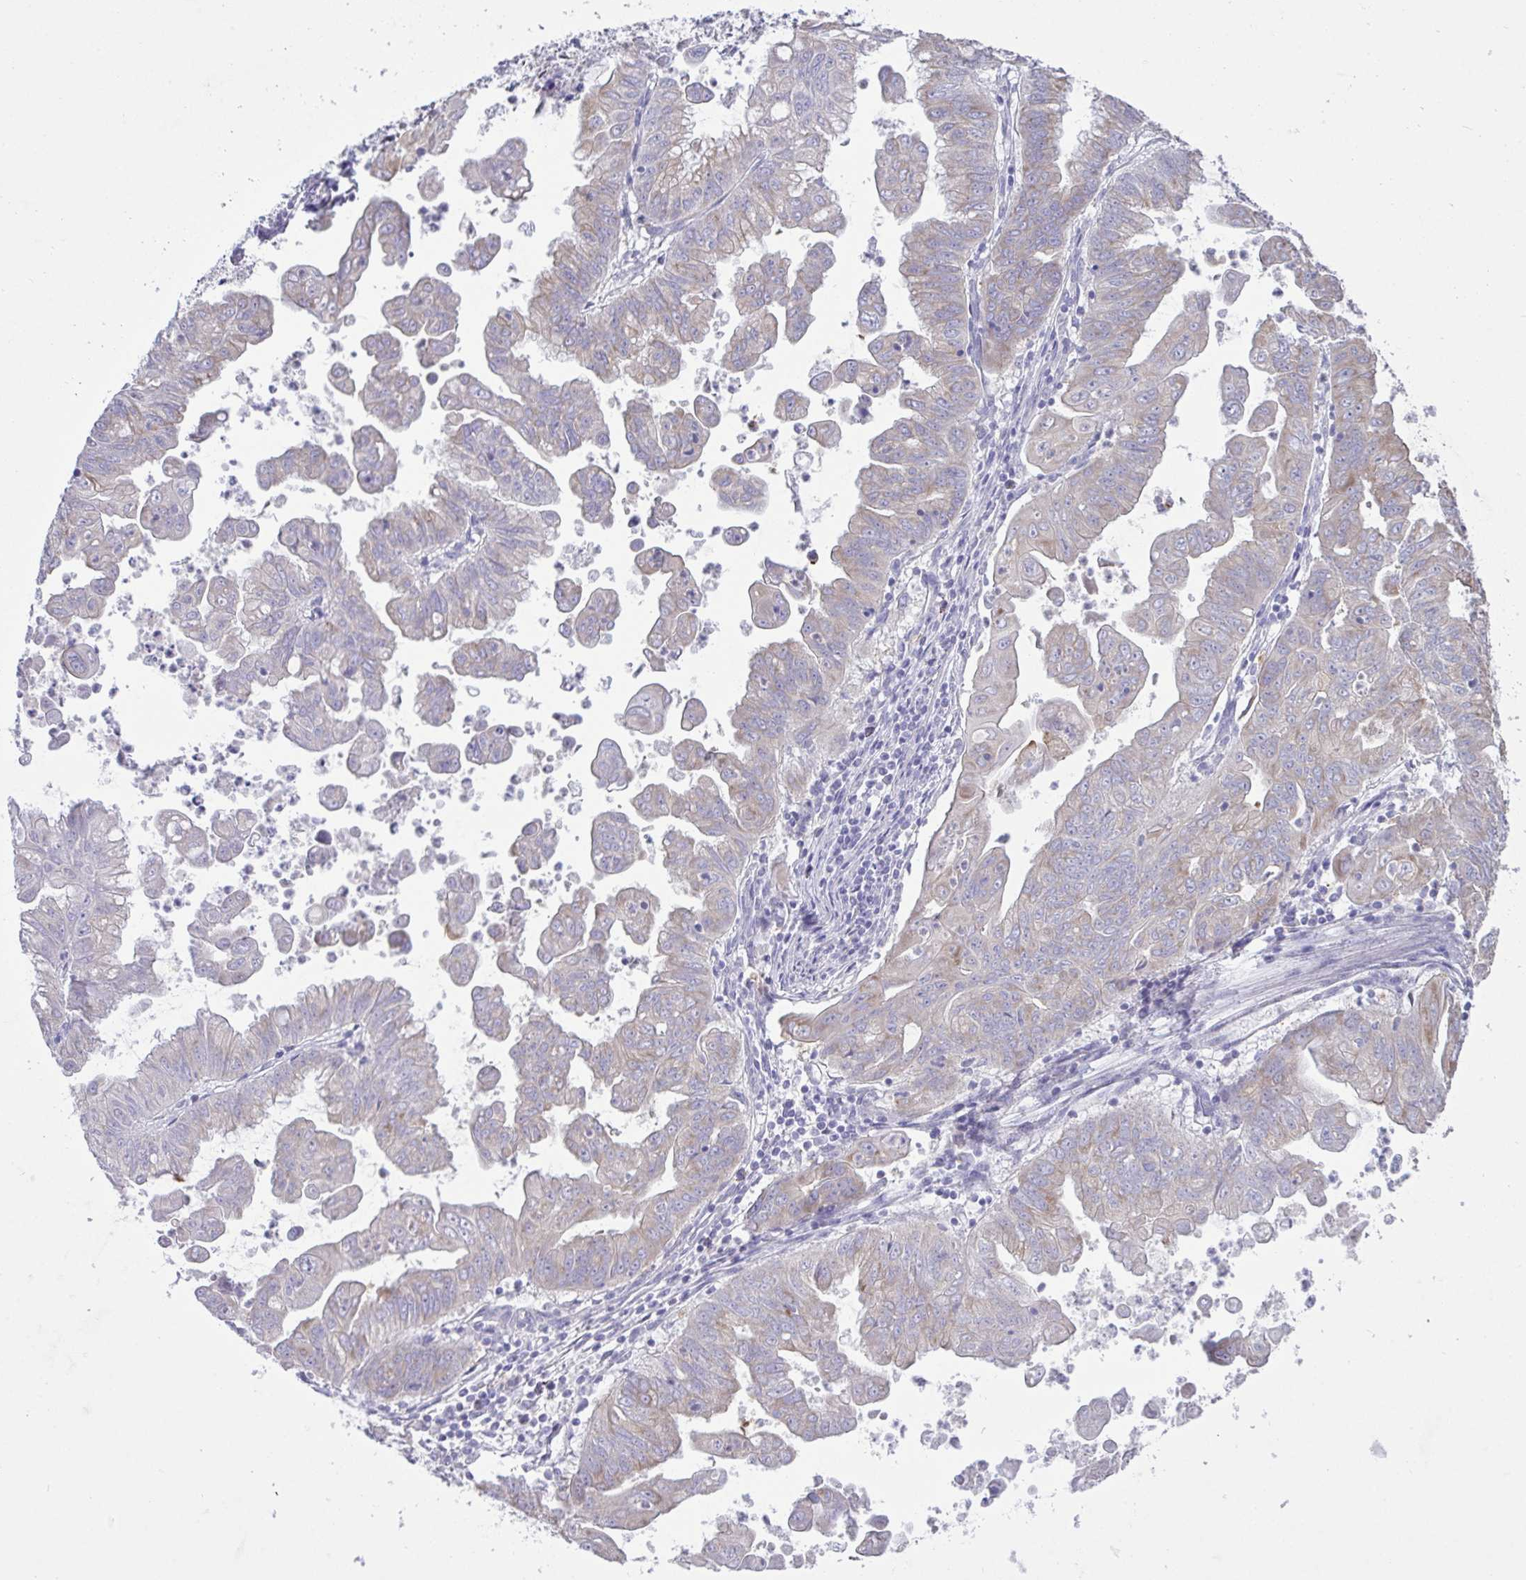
{"staining": {"intensity": "negative", "quantity": "none", "location": "none"}, "tissue": "stomach cancer", "cell_type": "Tumor cells", "image_type": "cancer", "snomed": [{"axis": "morphology", "description": "Adenocarcinoma, NOS"}, {"axis": "topography", "description": "Stomach, upper"}], "caption": "The histopathology image reveals no significant staining in tumor cells of stomach adenocarcinoma.", "gene": "C4orf33", "patient": {"sex": "male", "age": 80}}